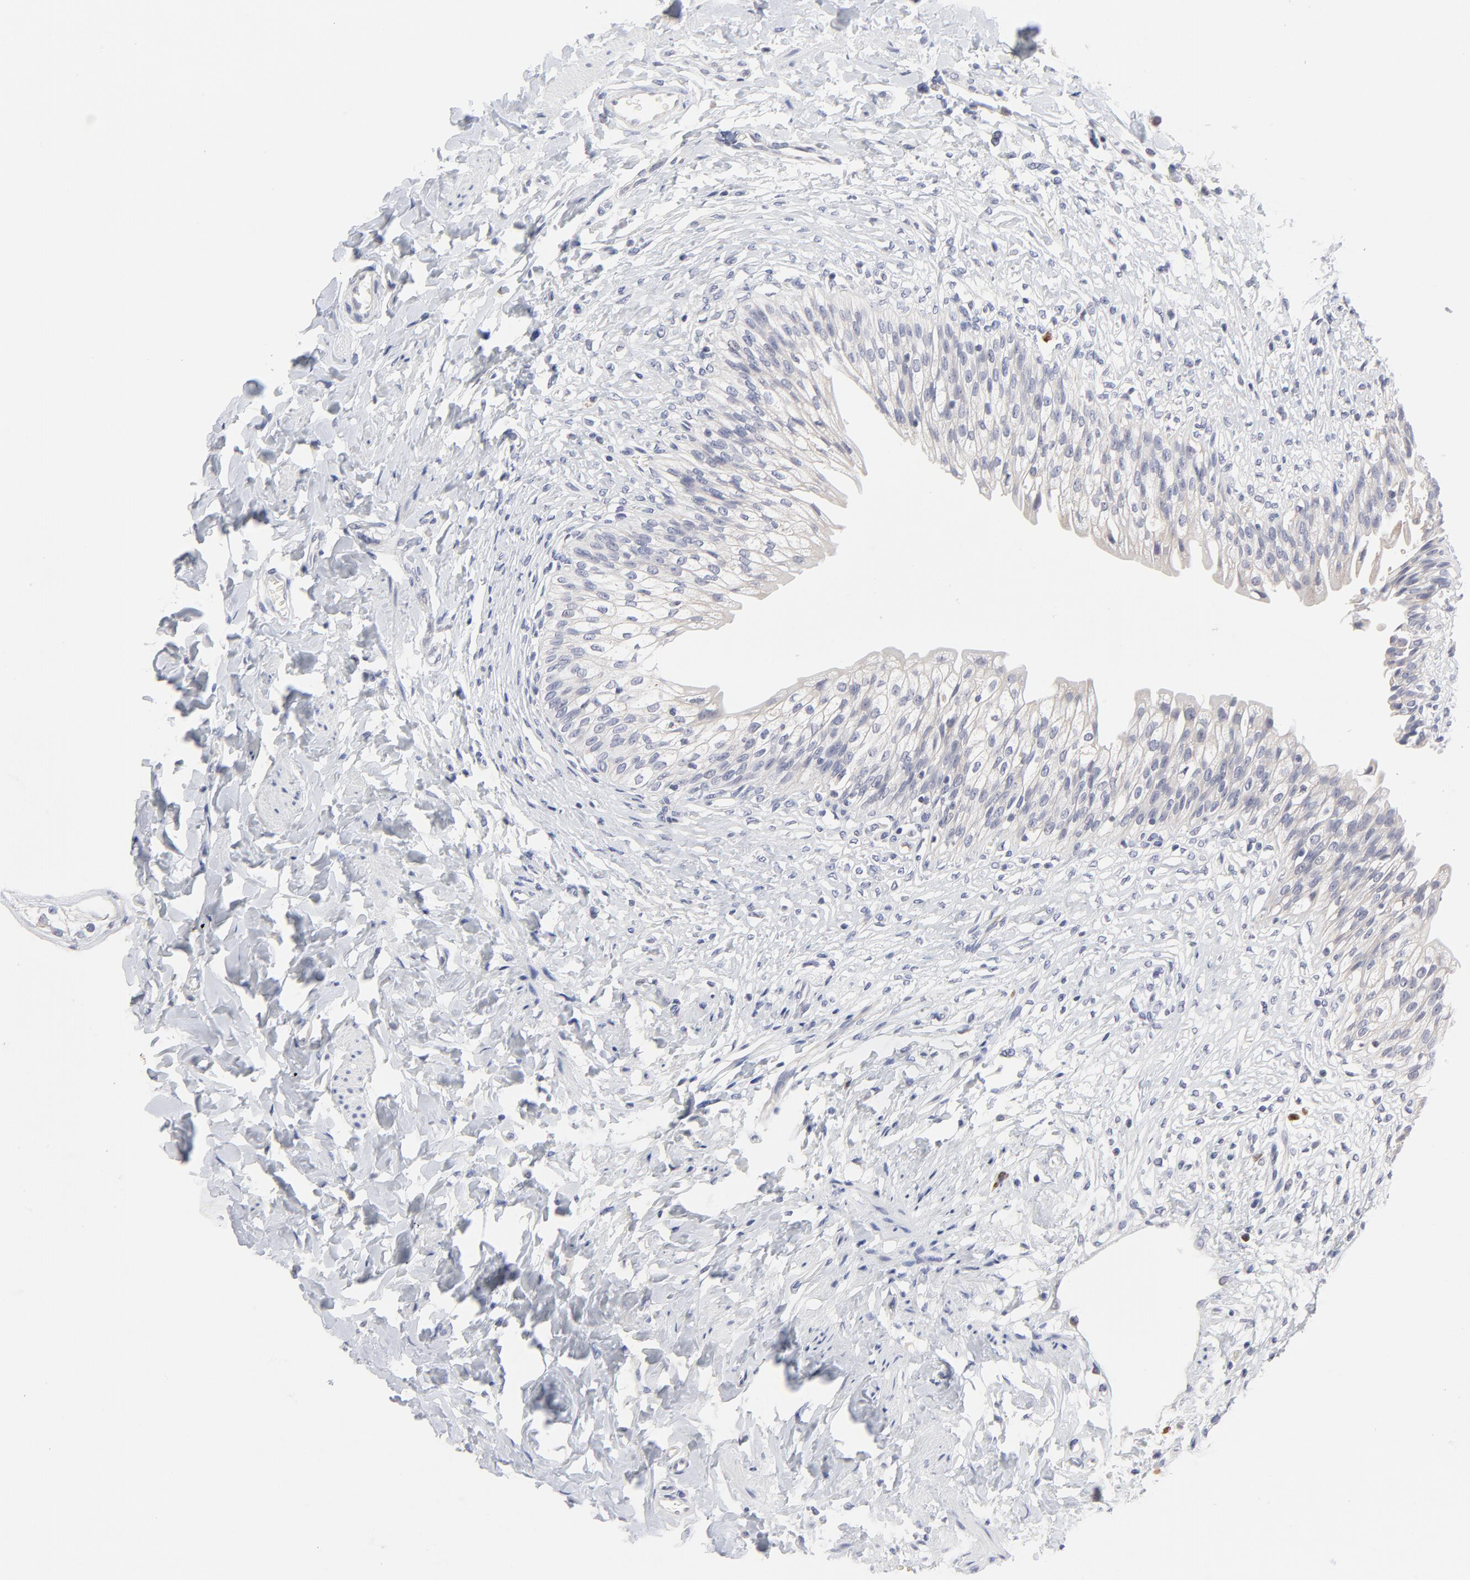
{"staining": {"intensity": "weak", "quantity": ">75%", "location": "cytoplasmic/membranous"}, "tissue": "urinary bladder", "cell_type": "Urothelial cells", "image_type": "normal", "snomed": [{"axis": "morphology", "description": "Normal tissue, NOS"}, {"axis": "morphology", "description": "Inflammation, NOS"}, {"axis": "topography", "description": "Urinary bladder"}], "caption": "Protein positivity by immunohistochemistry demonstrates weak cytoplasmic/membranous positivity in approximately >75% of urothelial cells in benign urinary bladder. The staining was performed using DAB (3,3'-diaminobenzidine) to visualize the protein expression in brown, while the nuclei were stained in blue with hematoxylin (Magnification: 20x).", "gene": "TRIM22", "patient": {"sex": "female", "age": 80}}